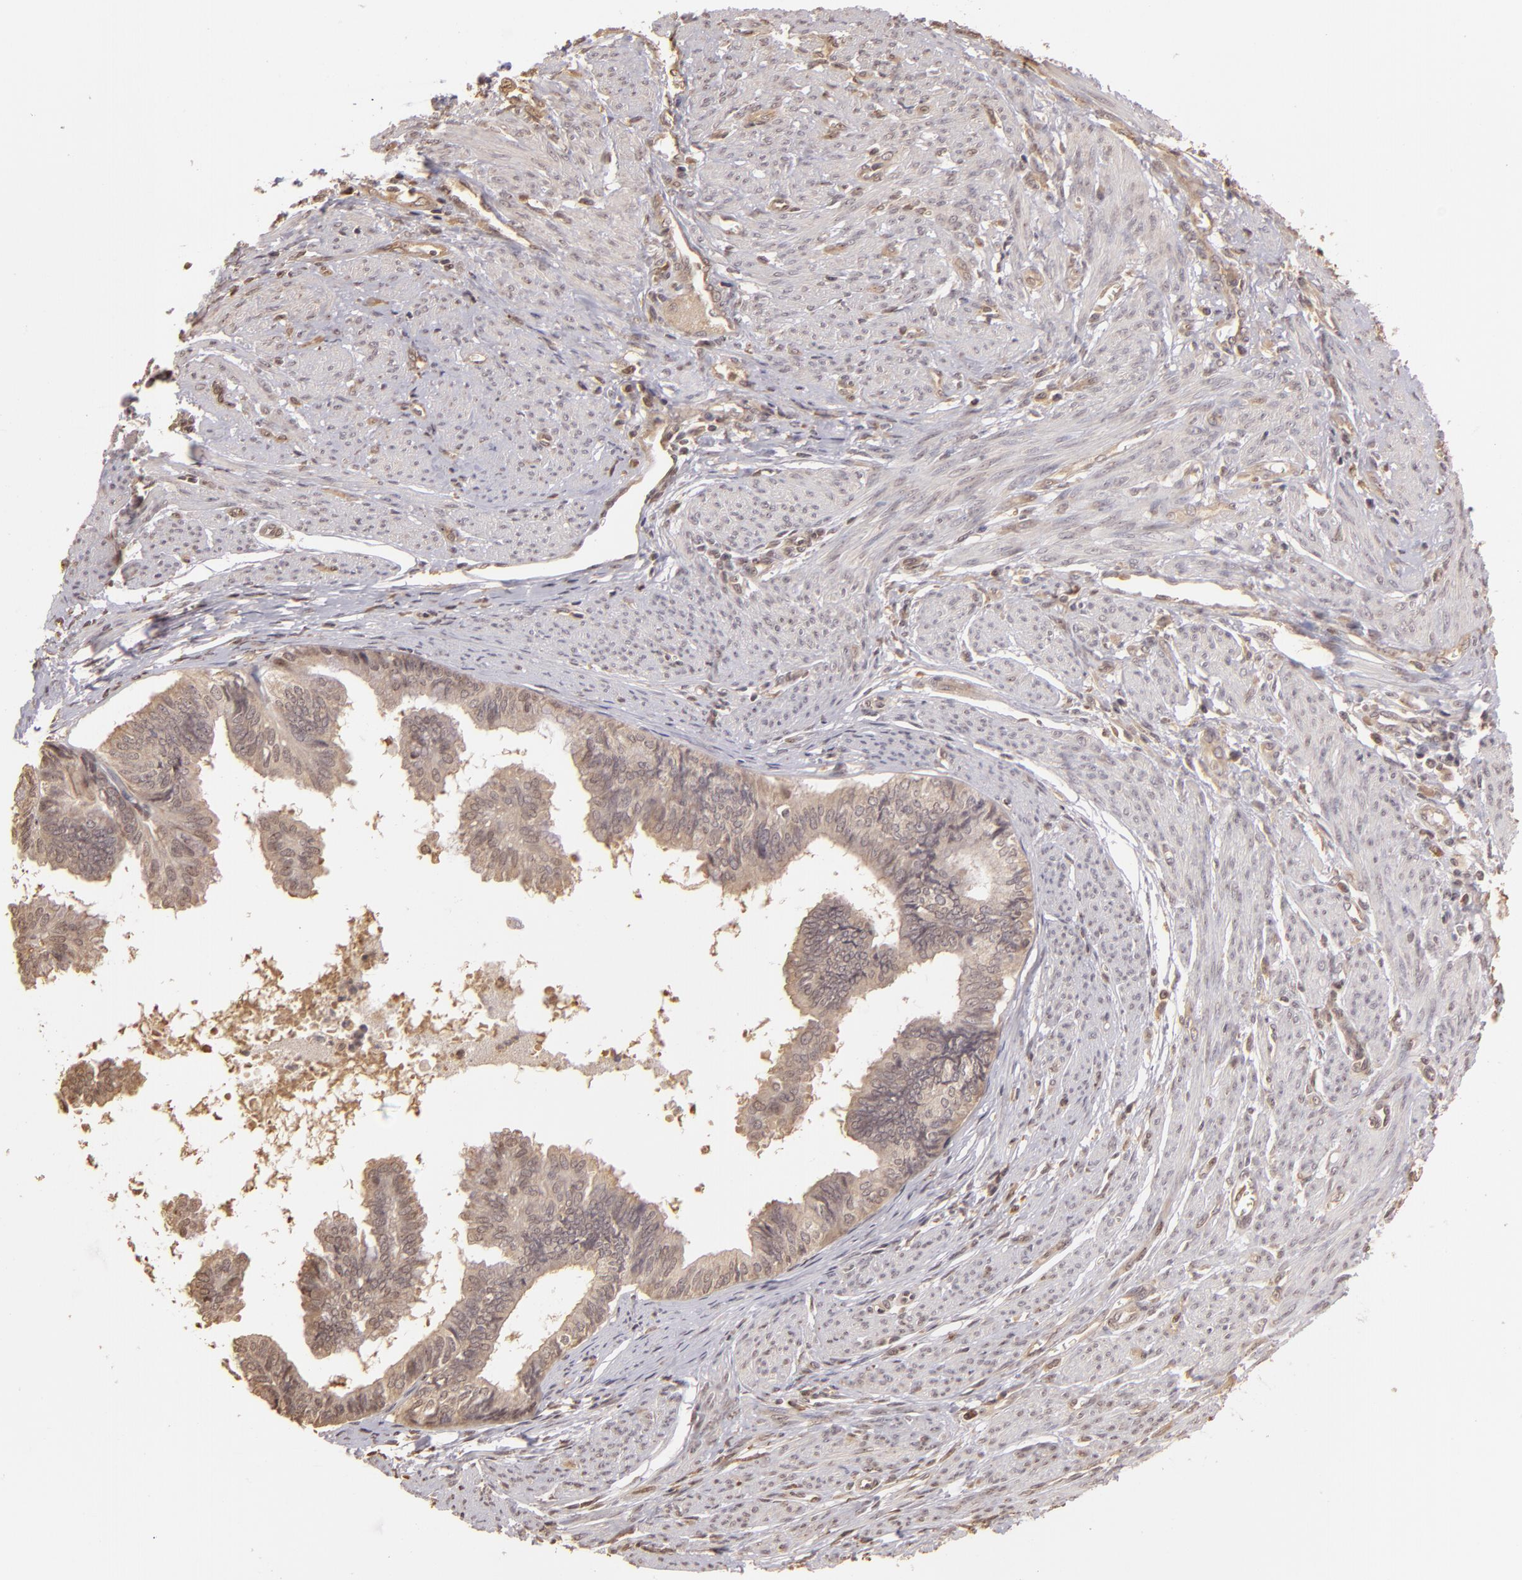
{"staining": {"intensity": "weak", "quantity": "25%-75%", "location": "cytoplasmic/membranous"}, "tissue": "endometrial cancer", "cell_type": "Tumor cells", "image_type": "cancer", "snomed": [{"axis": "morphology", "description": "Adenocarcinoma, NOS"}, {"axis": "topography", "description": "Endometrium"}], "caption": "DAB immunohistochemical staining of adenocarcinoma (endometrial) exhibits weak cytoplasmic/membranous protein expression in about 25%-75% of tumor cells. The staining was performed using DAB to visualize the protein expression in brown, while the nuclei were stained in blue with hematoxylin (Magnification: 20x).", "gene": "ARPC2", "patient": {"sex": "female", "age": 75}}